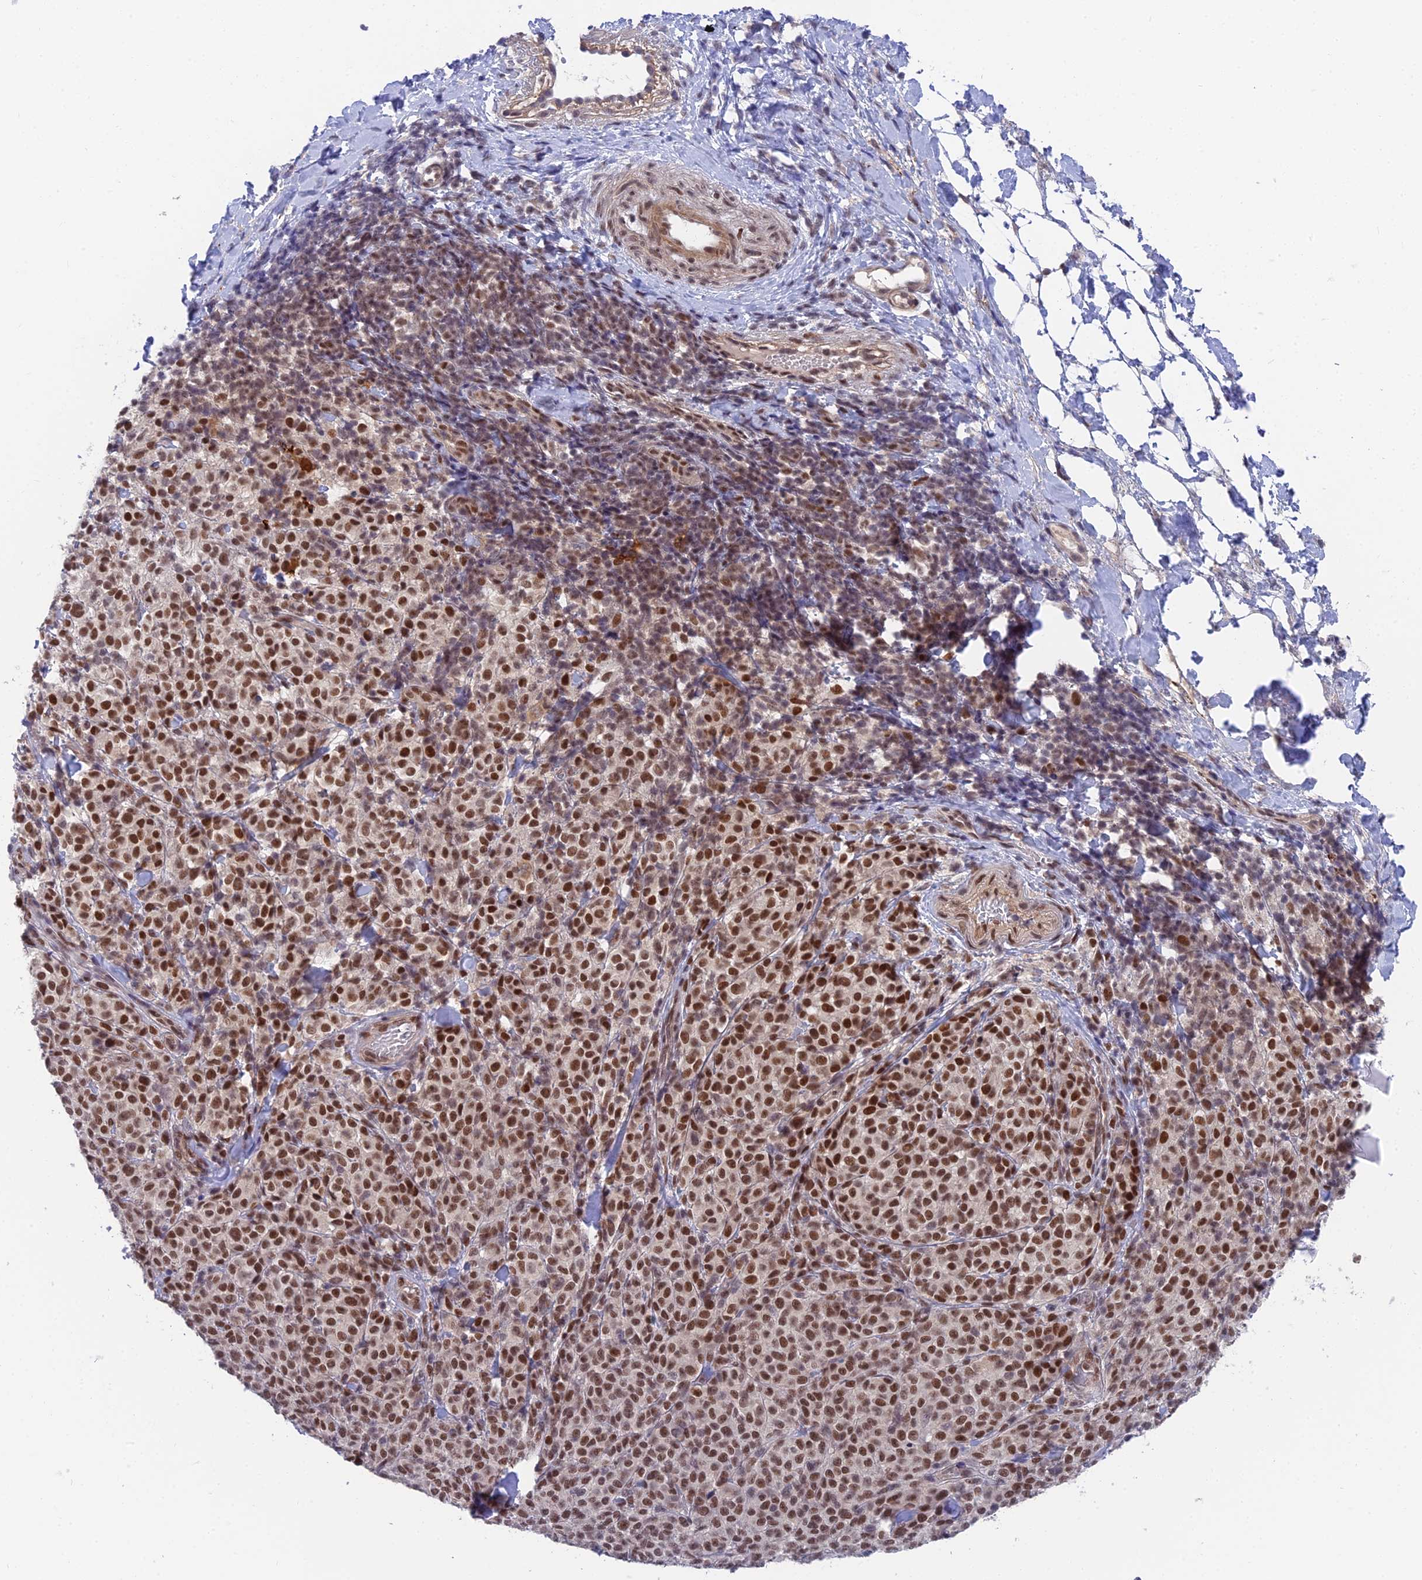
{"staining": {"intensity": "moderate", "quantity": ">75%", "location": "nuclear"}, "tissue": "melanoma", "cell_type": "Tumor cells", "image_type": "cancer", "snomed": [{"axis": "morphology", "description": "Normal tissue, NOS"}, {"axis": "morphology", "description": "Malignant melanoma, NOS"}, {"axis": "topography", "description": "Skin"}], "caption": "Tumor cells reveal moderate nuclear staining in about >75% of cells in malignant melanoma.", "gene": "NSMCE1", "patient": {"sex": "female", "age": 34}}